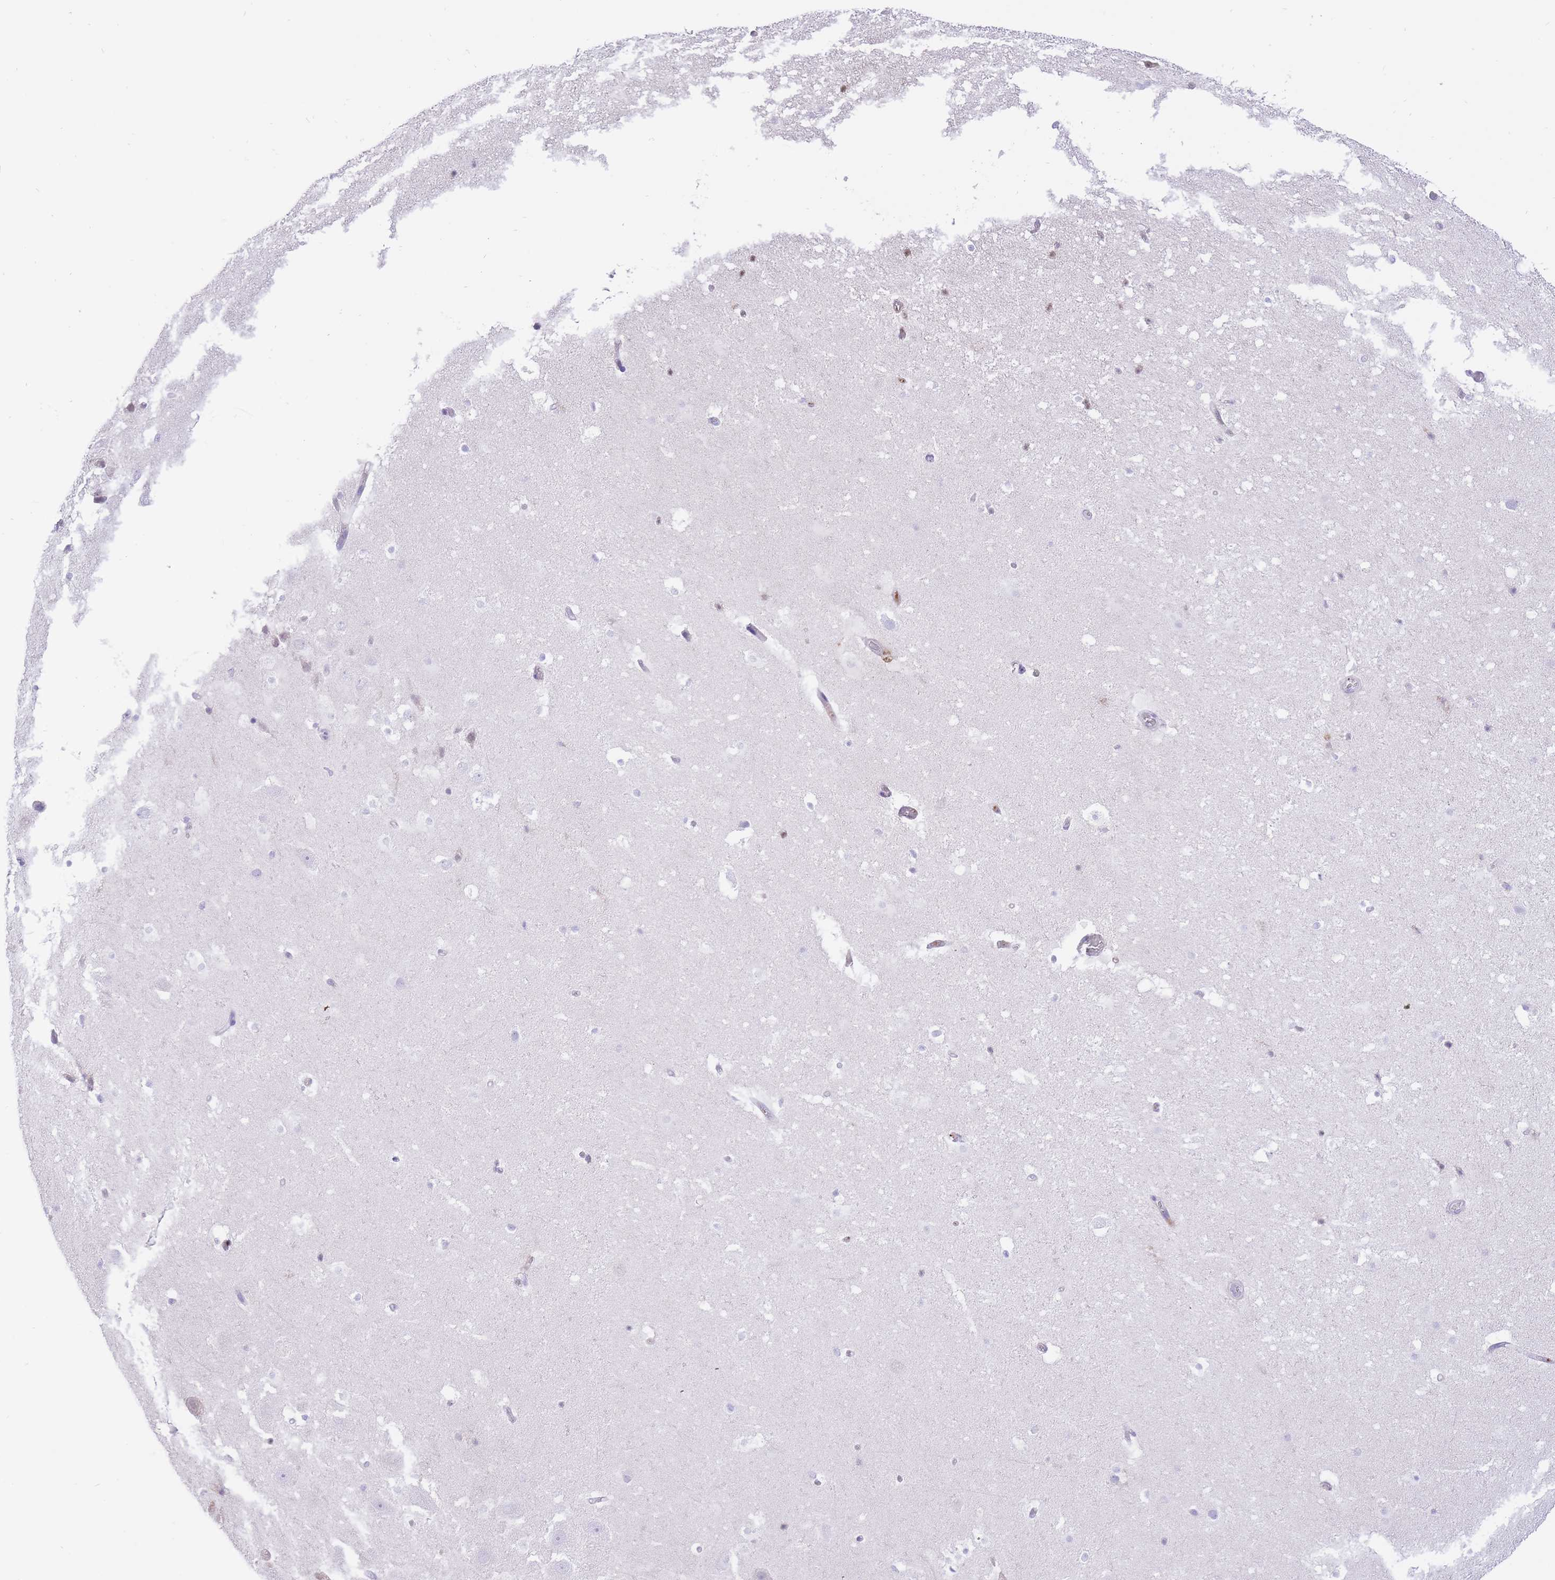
{"staining": {"intensity": "negative", "quantity": "none", "location": "none"}, "tissue": "hippocampus", "cell_type": "Glial cells", "image_type": "normal", "snomed": [{"axis": "morphology", "description": "Normal tissue, NOS"}, {"axis": "topography", "description": "Hippocampus"}], "caption": "Normal hippocampus was stained to show a protein in brown. There is no significant positivity in glial cells. (DAB (3,3'-diaminobenzidine) immunohistochemistry with hematoxylin counter stain).", "gene": "HRG", "patient": {"sex": "male", "age": 37}}